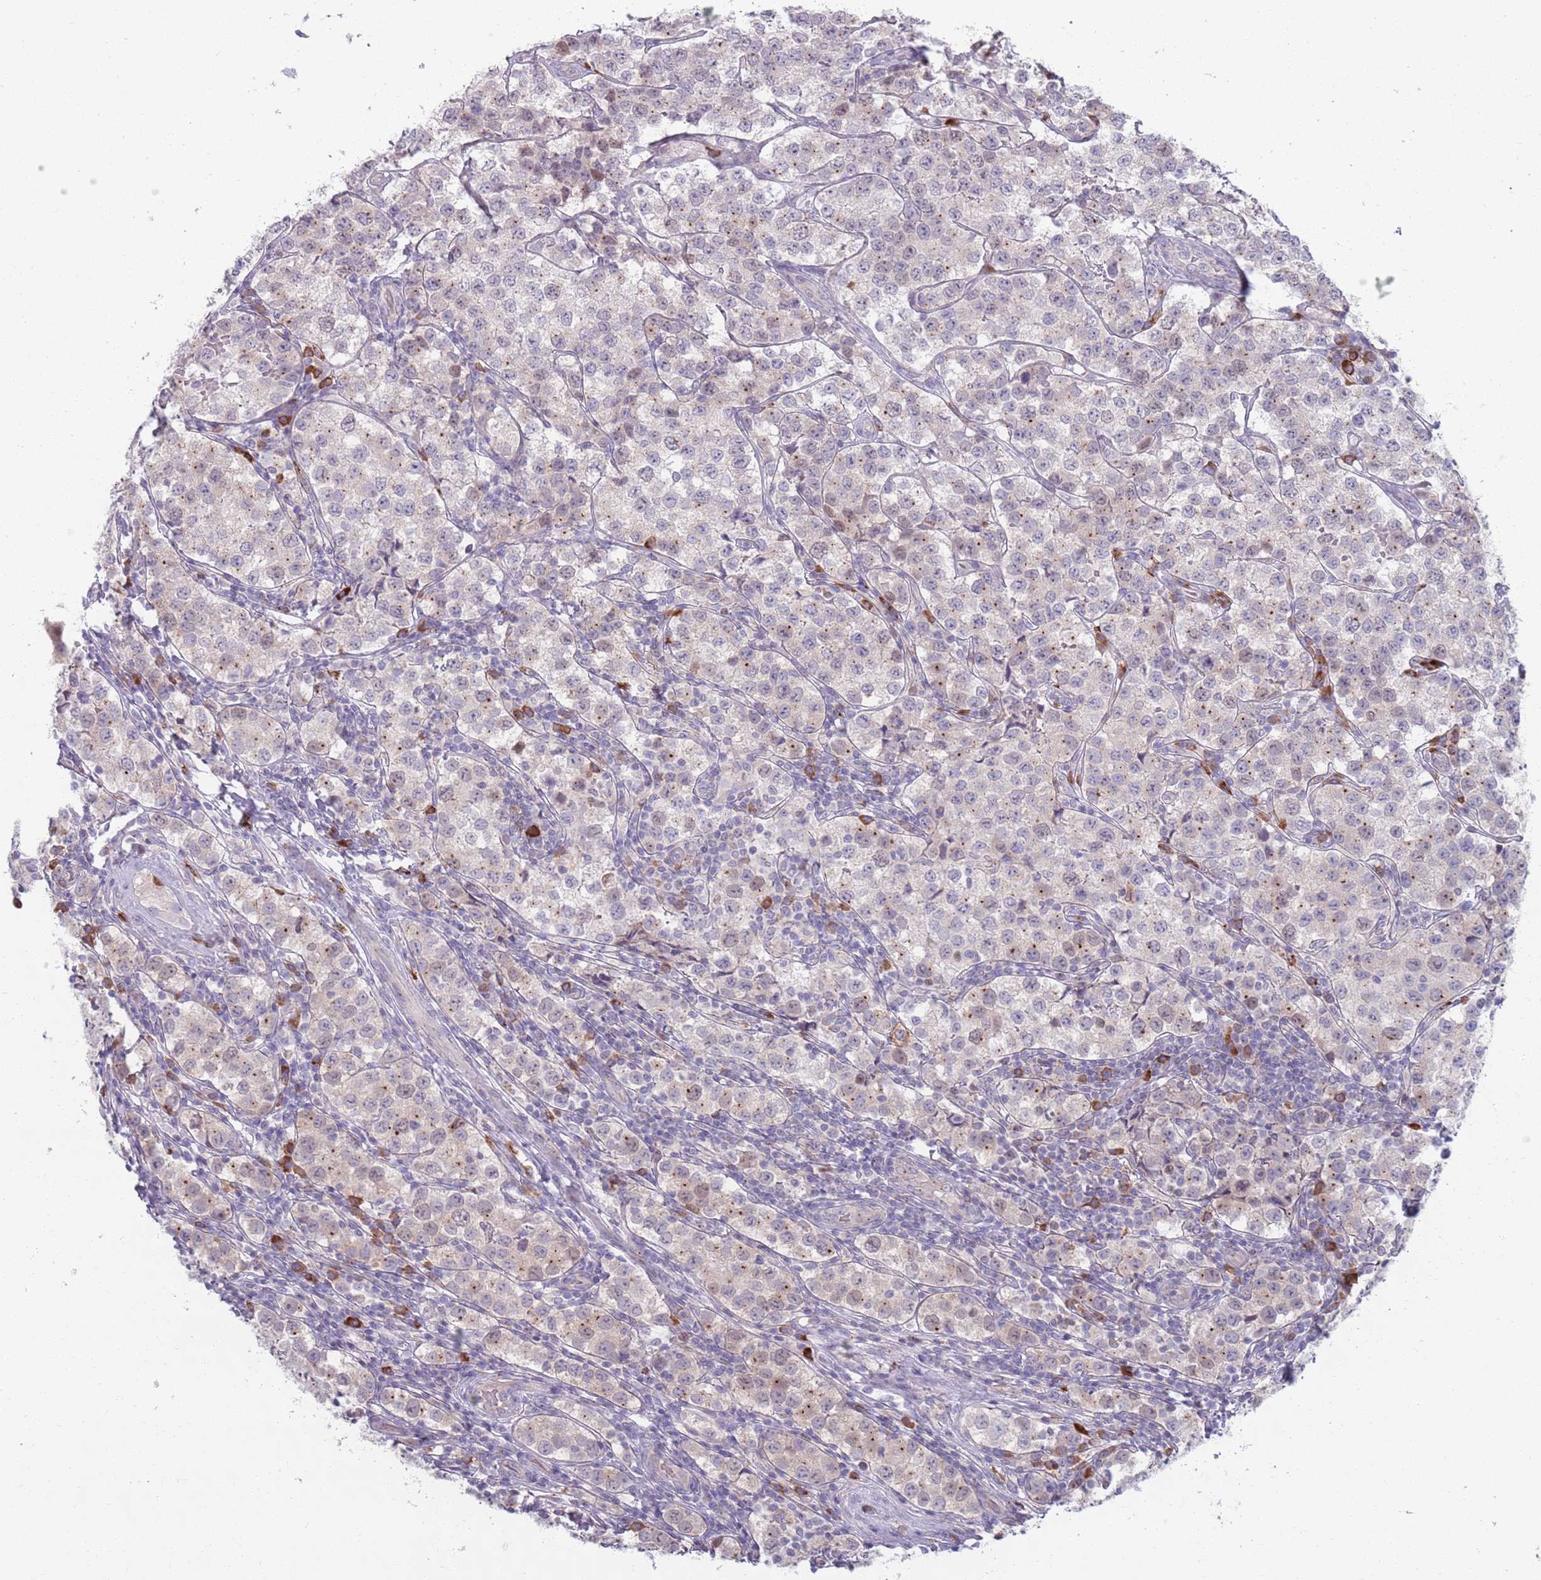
{"staining": {"intensity": "weak", "quantity": "25%-75%", "location": "cytoplasmic/membranous"}, "tissue": "testis cancer", "cell_type": "Tumor cells", "image_type": "cancer", "snomed": [{"axis": "morphology", "description": "Seminoma, NOS"}, {"axis": "topography", "description": "Testis"}], "caption": "Immunohistochemistry photomicrograph of human testis cancer stained for a protein (brown), which reveals low levels of weak cytoplasmic/membranous positivity in about 25%-75% of tumor cells.", "gene": "LTB", "patient": {"sex": "male", "age": 34}}